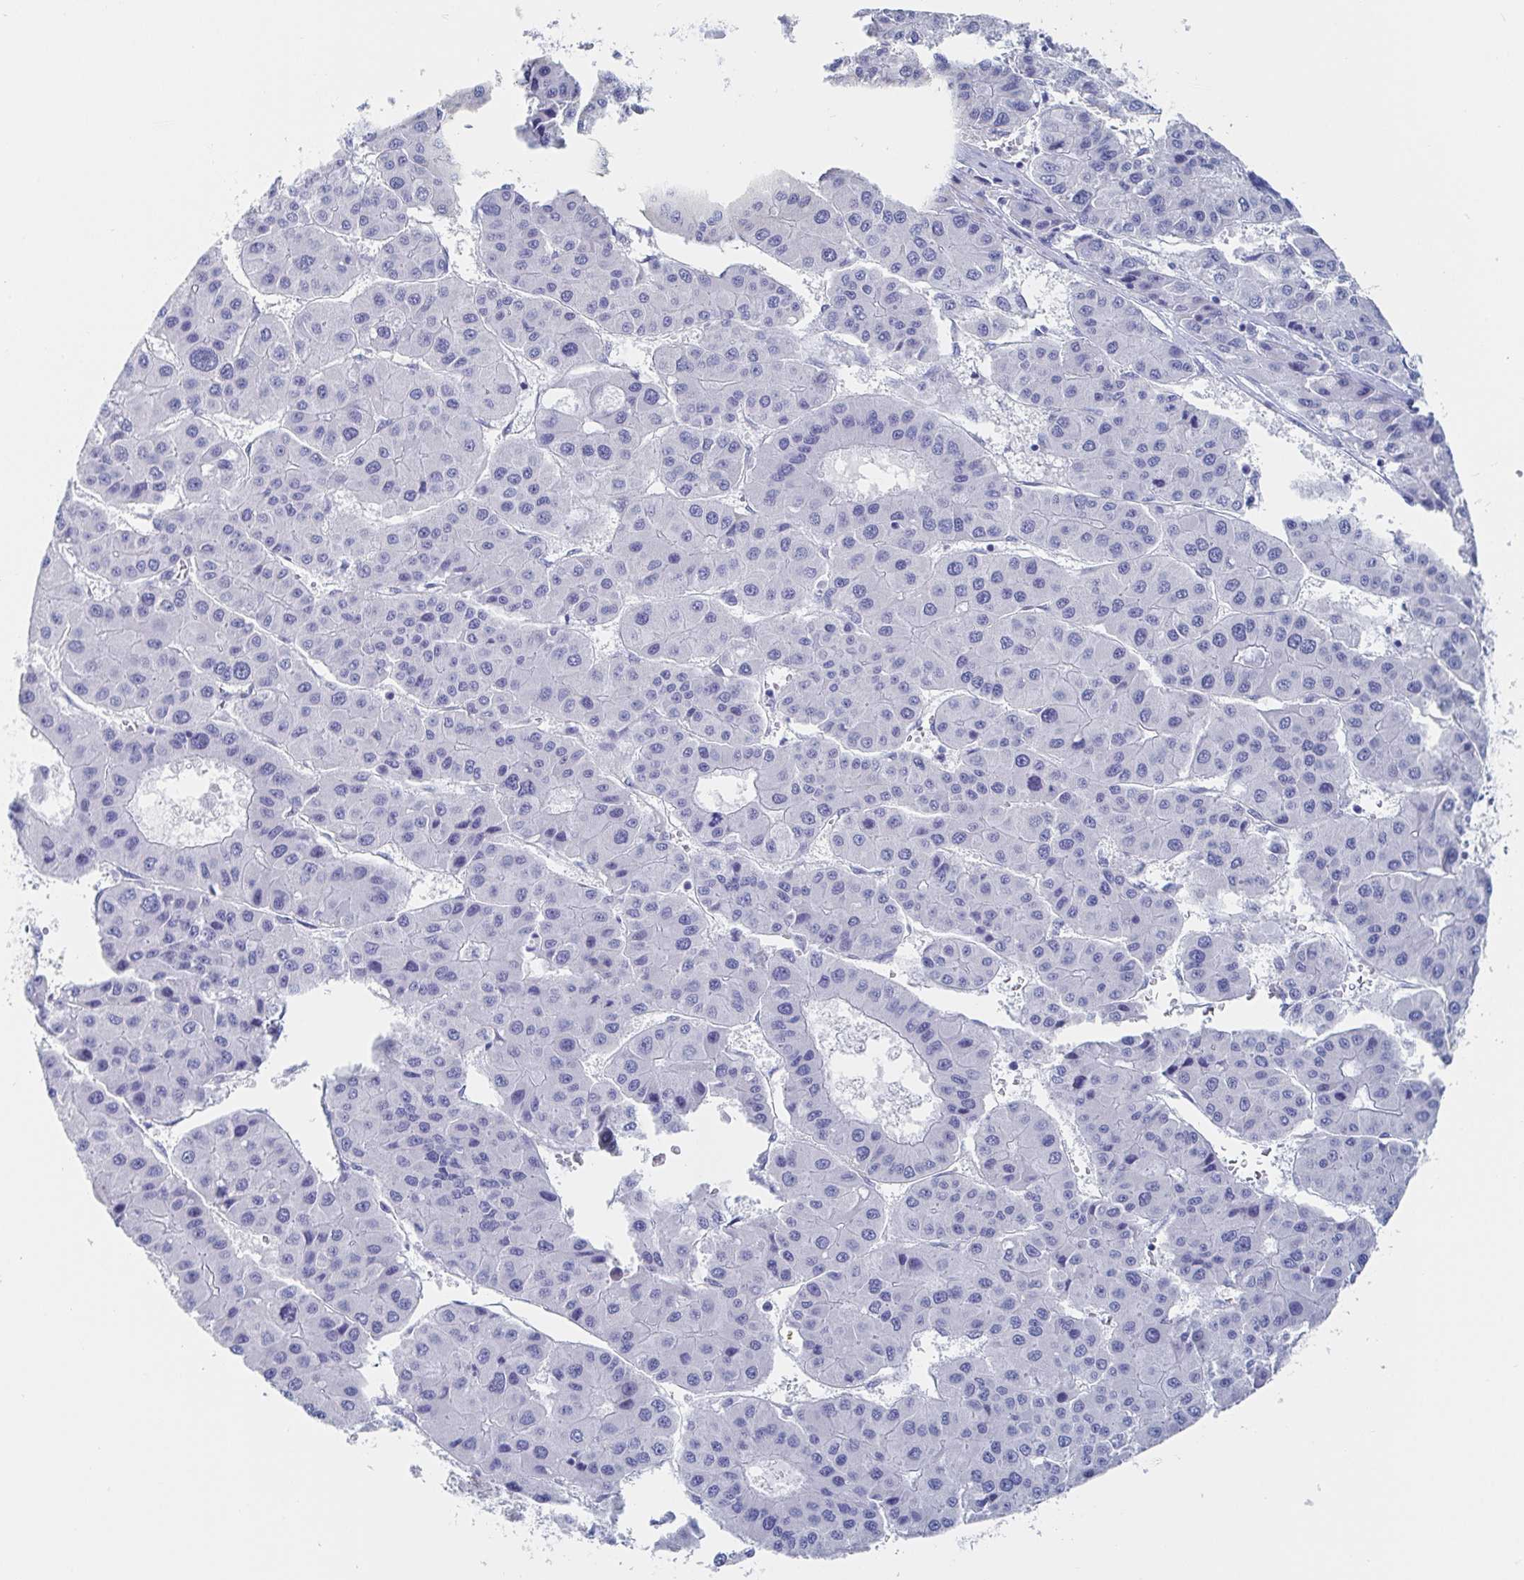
{"staining": {"intensity": "negative", "quantity": "none", "location": "none"}, "tissue": "liver cancer", "cell_type": "Tumor cells", "image_type": "cancer", "snomed": [{"axis": "morphology", "description": "Carcinoma, Hepatocellular, NOS"}, {"axis": "topography", "description": "Liver"}], "caption": "Protein analysis of hepatocellular carcinoma (liver) displays no significant staining in tumor cells.", "gene": "PACSIN1", "patient": {"sex": "male", "age": 73}}